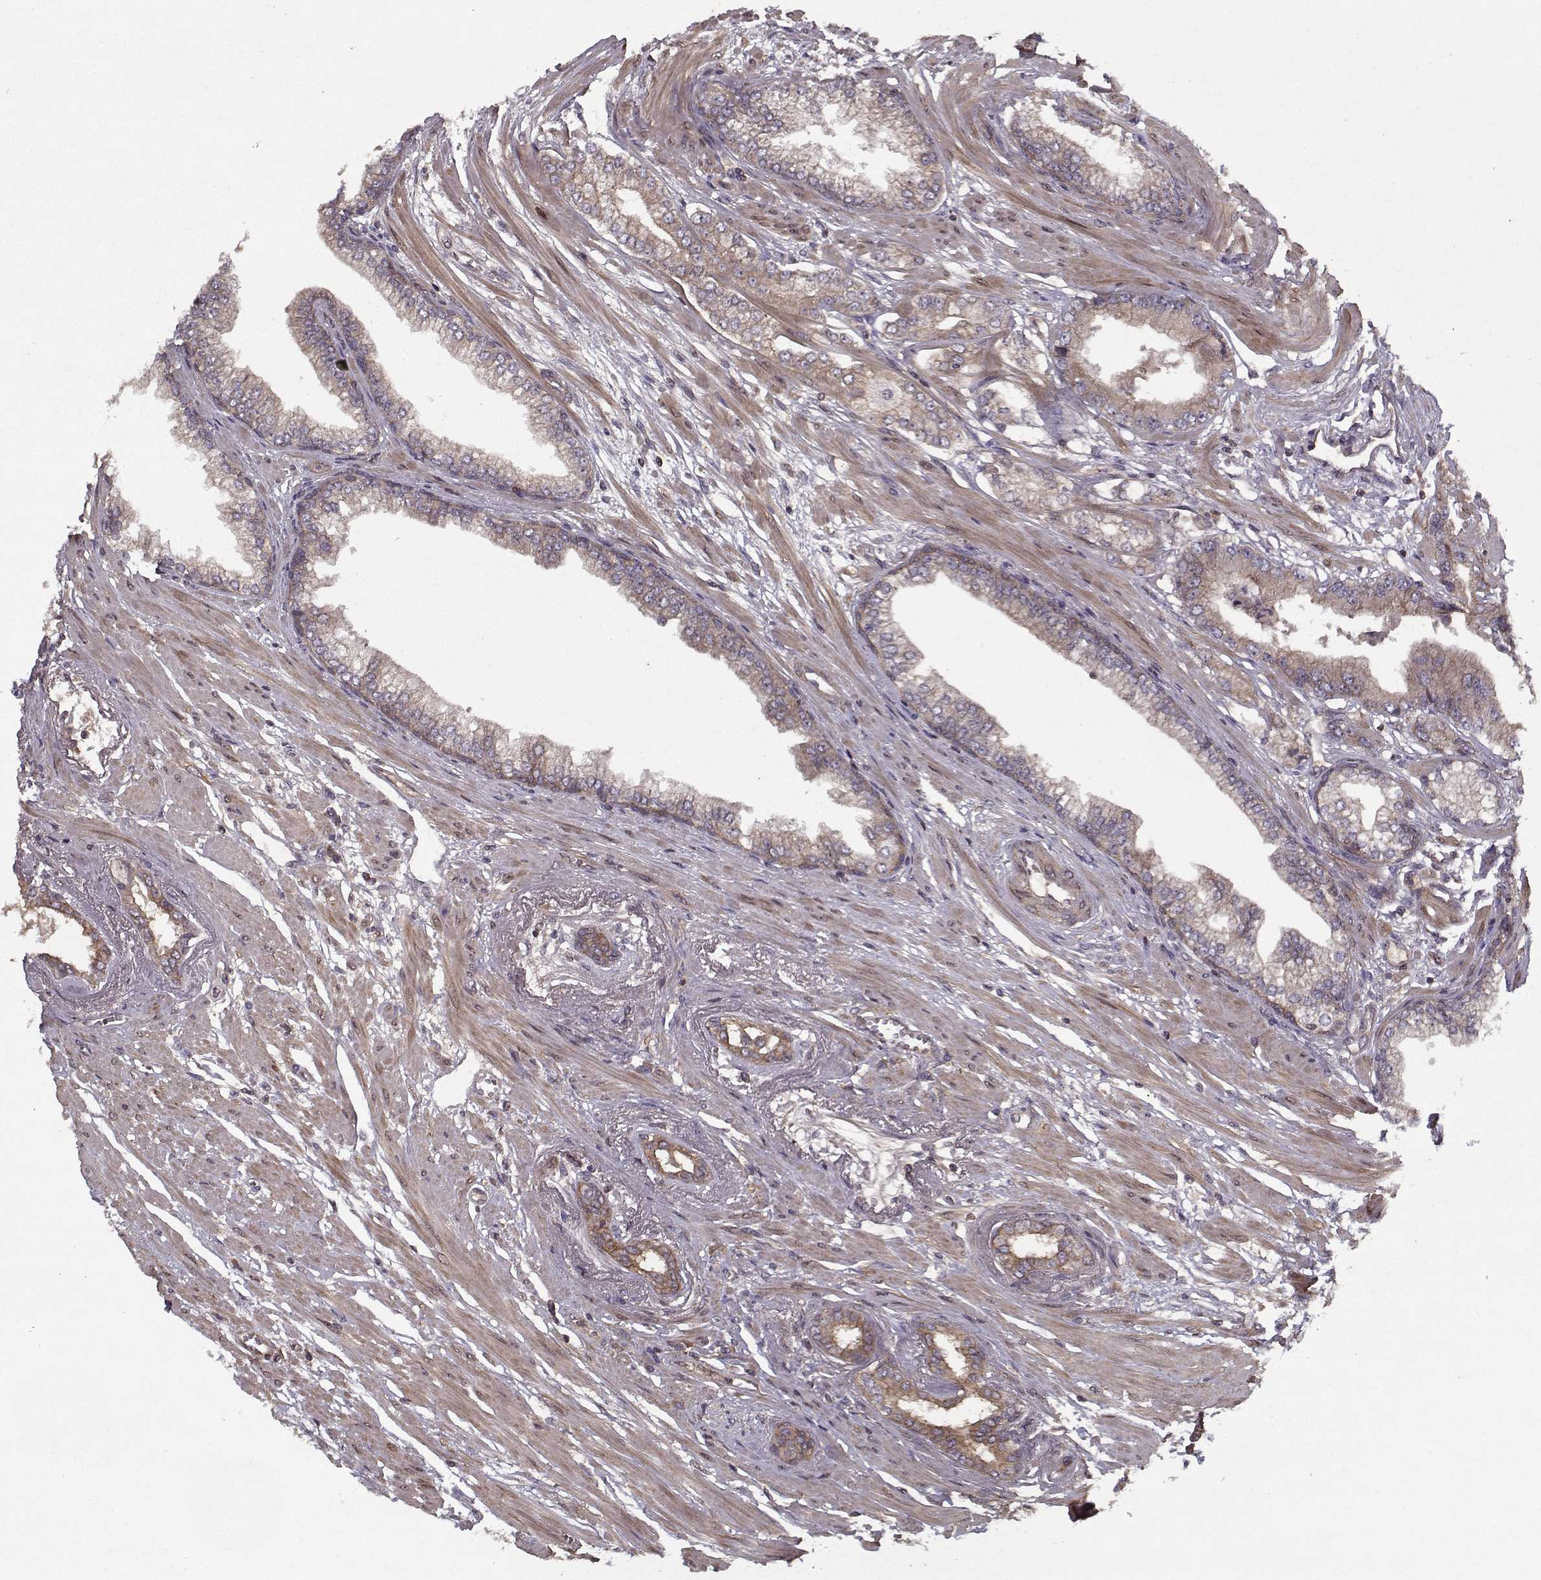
{"staining": {"intensity": "weak", "quantity": "25%-75%", "location": "cytoplasmic/membranous"}, "tissue": "prostate cancer", "cell_type": "Tumor cells", "image_type": "cancer", "snomed": [{"axis": "morphology", "description": "Adenocarcinoma, Low grade"}, {"axis": "topography", "description": "Prostate"}], "caption": "Adenocarcinoma (low-grade) (prostate) stained with a protein marker demonstrates weak staining in tumor cells.", "gene": "PPP1R12A", "patient": {"sex": "male", "age": 60}}